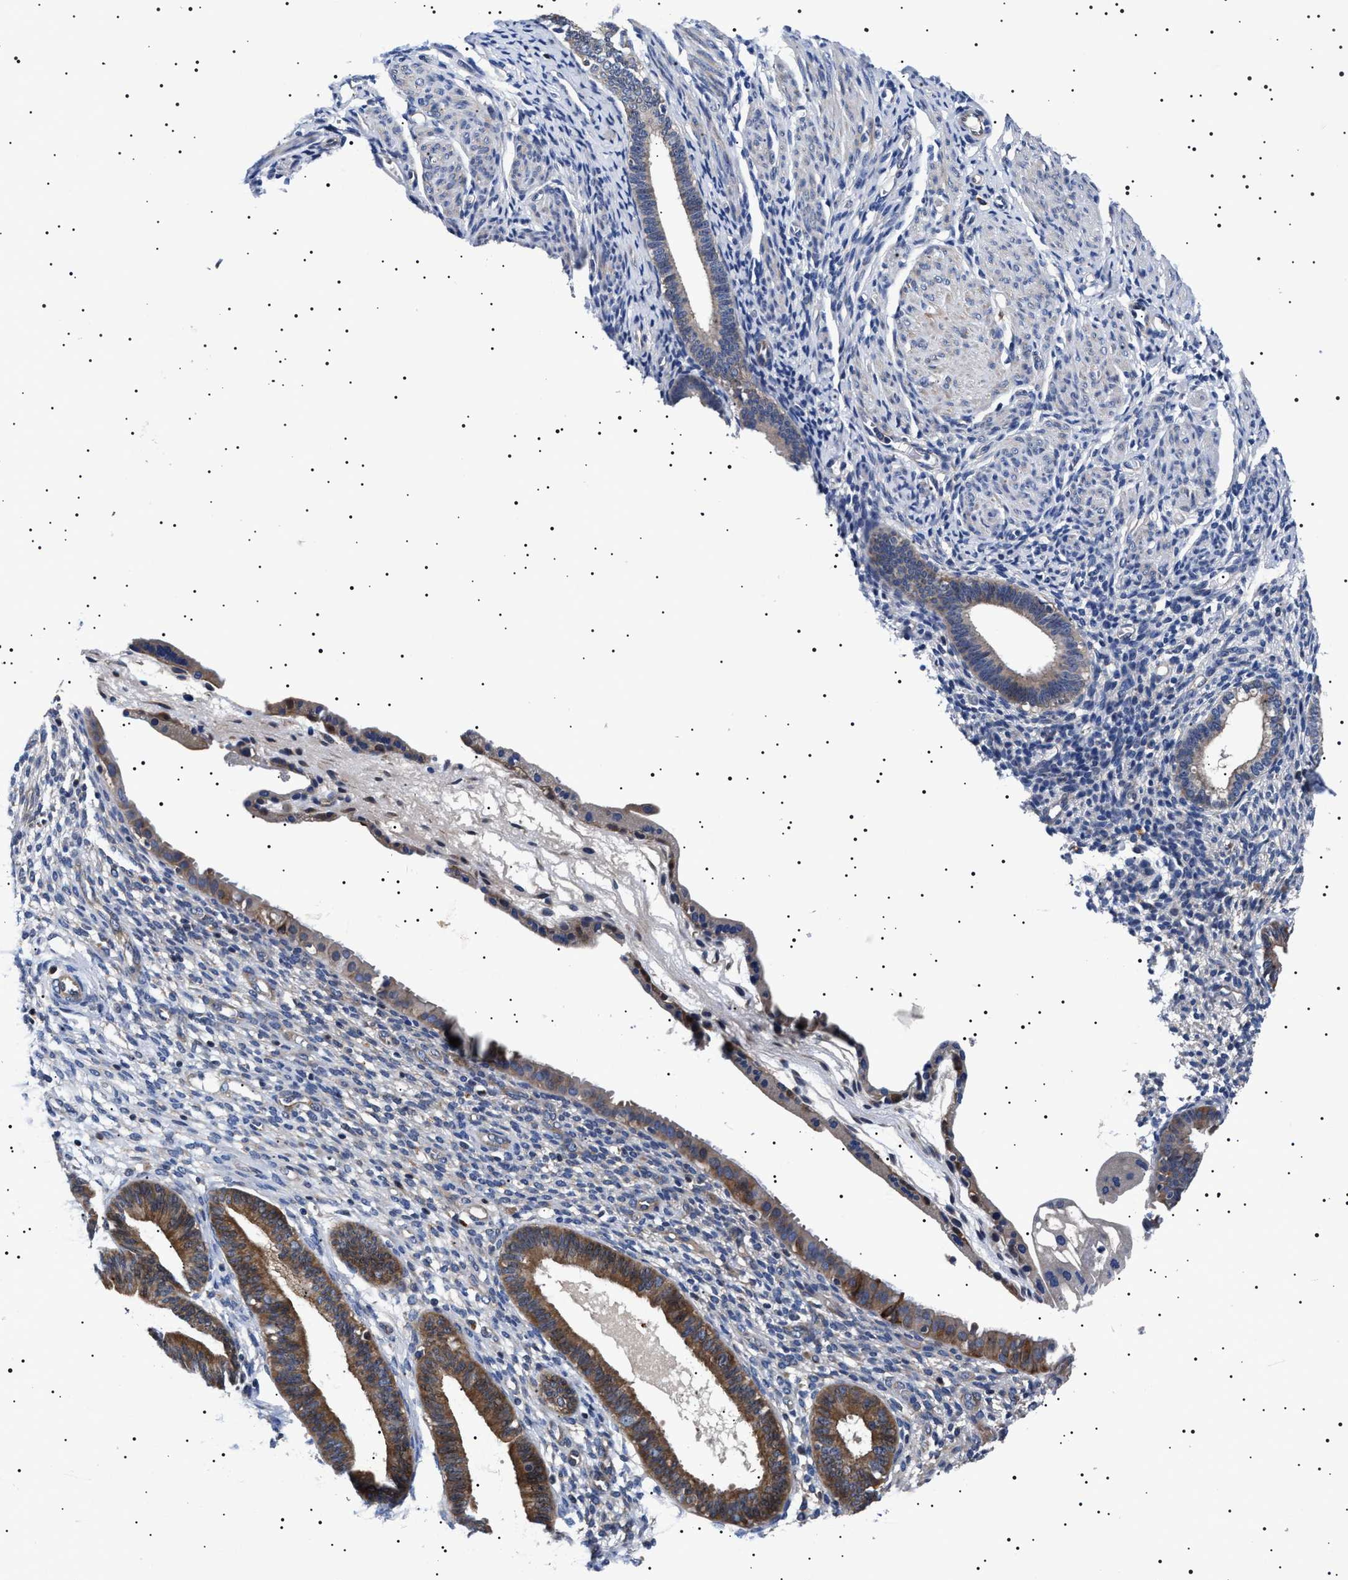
{"staining": {"intensity": "weak", "quantity": "<25%", "location": "cytoplasmic/membranous"}, "tissue": "endometrium", "cell_type": "Cells in endometrial stroma", "image_type": "normal", "snomed": [{"axis": "morphology", "description": "Normal tissue, NOS"}, {"axis": "topography", "description": "Endometrium"}], "caption": "High power microscopy photomicrograph of an immunohistochemistry histopathology image of unremarkable endometrium, revealing no significant positivity in cells in endometrial stroma. (Immunohistochemistry (ihc), brightfield microscopy, high magnification).", "gene": "SLC4A7", "patient": {"sex": "female", "age": 61}}